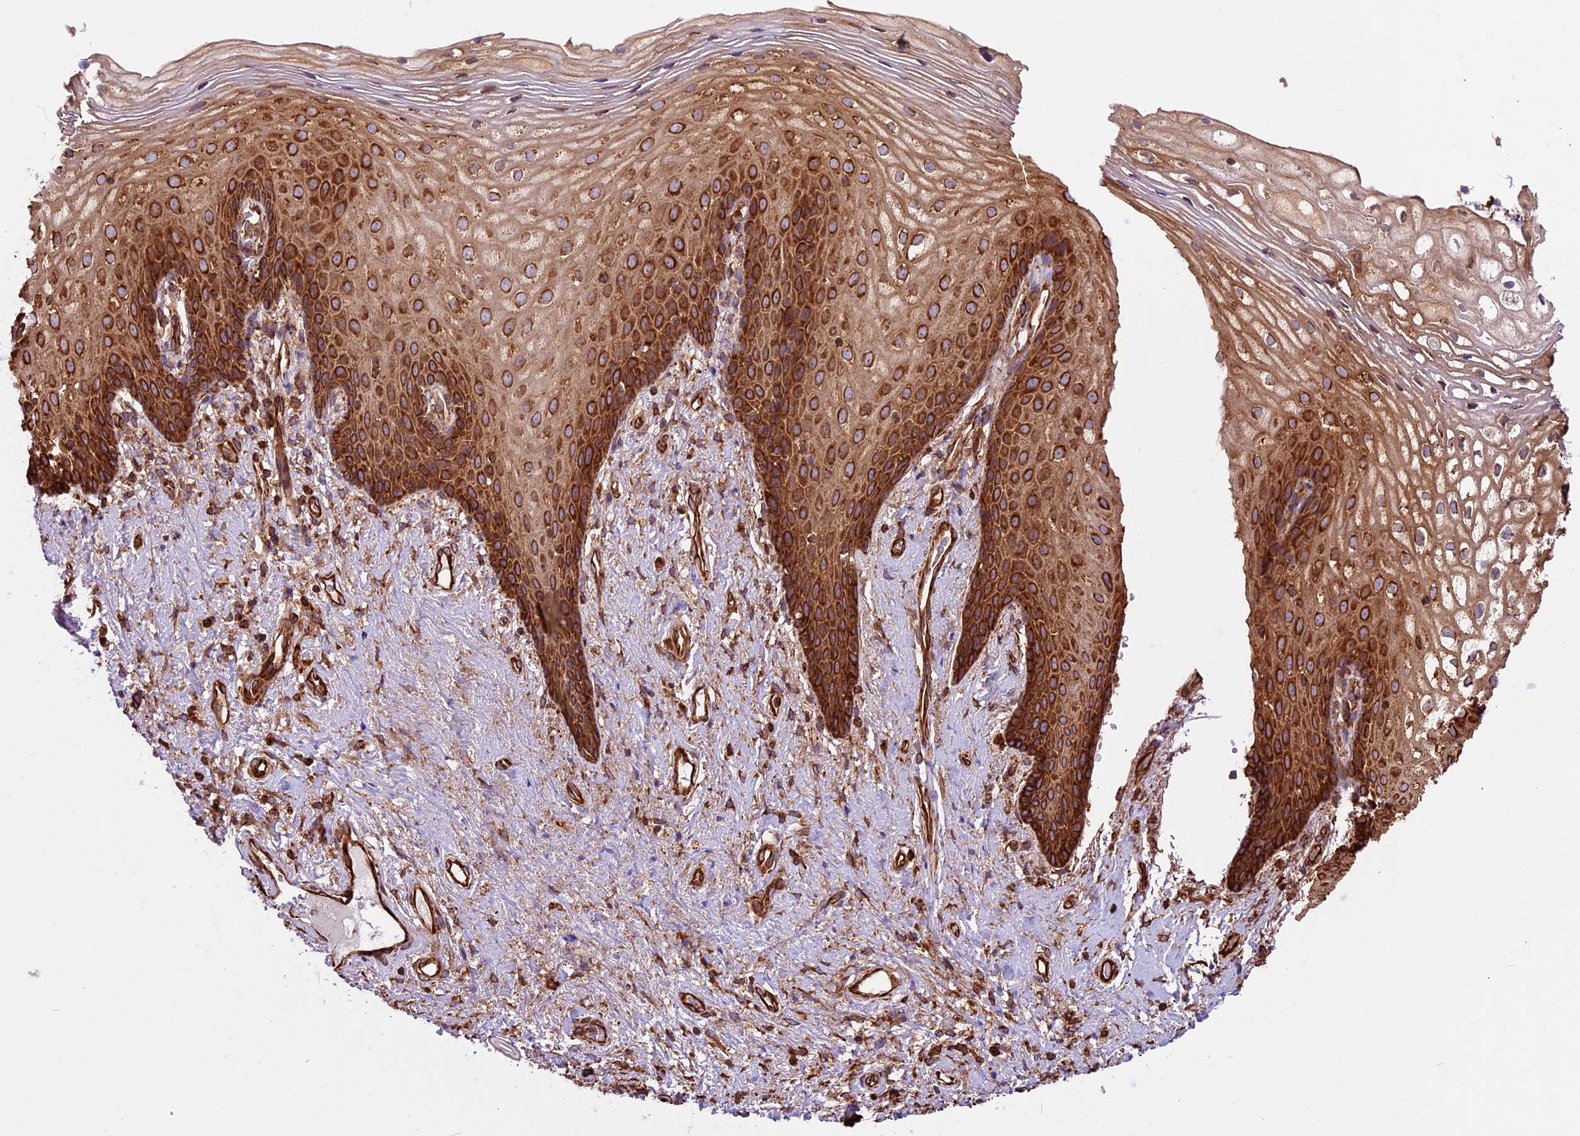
{"staining": {"intensity": "strong", "quantity": "25%-75%", "location": "cytoplasmic/membranous"}, "tissue": "vagina", "cell_type": "Squamous epithelial cells", "image_type": "normal", "snomed": [{"axis": "morphology", "description": "Normal tissue, NOS"}, {"axis": "topography", "description": "Vagina"}], "caption": "A micrograph of human vagina stained for a protein demonstrates strong cytoplasmic/membranous brown staining in squamous epithelial cells. The protein of interest is shown in brown color, while the nuclei are stained blue.", "gene": "KARS1", "patient": {"sex": "female", "age": 60}}